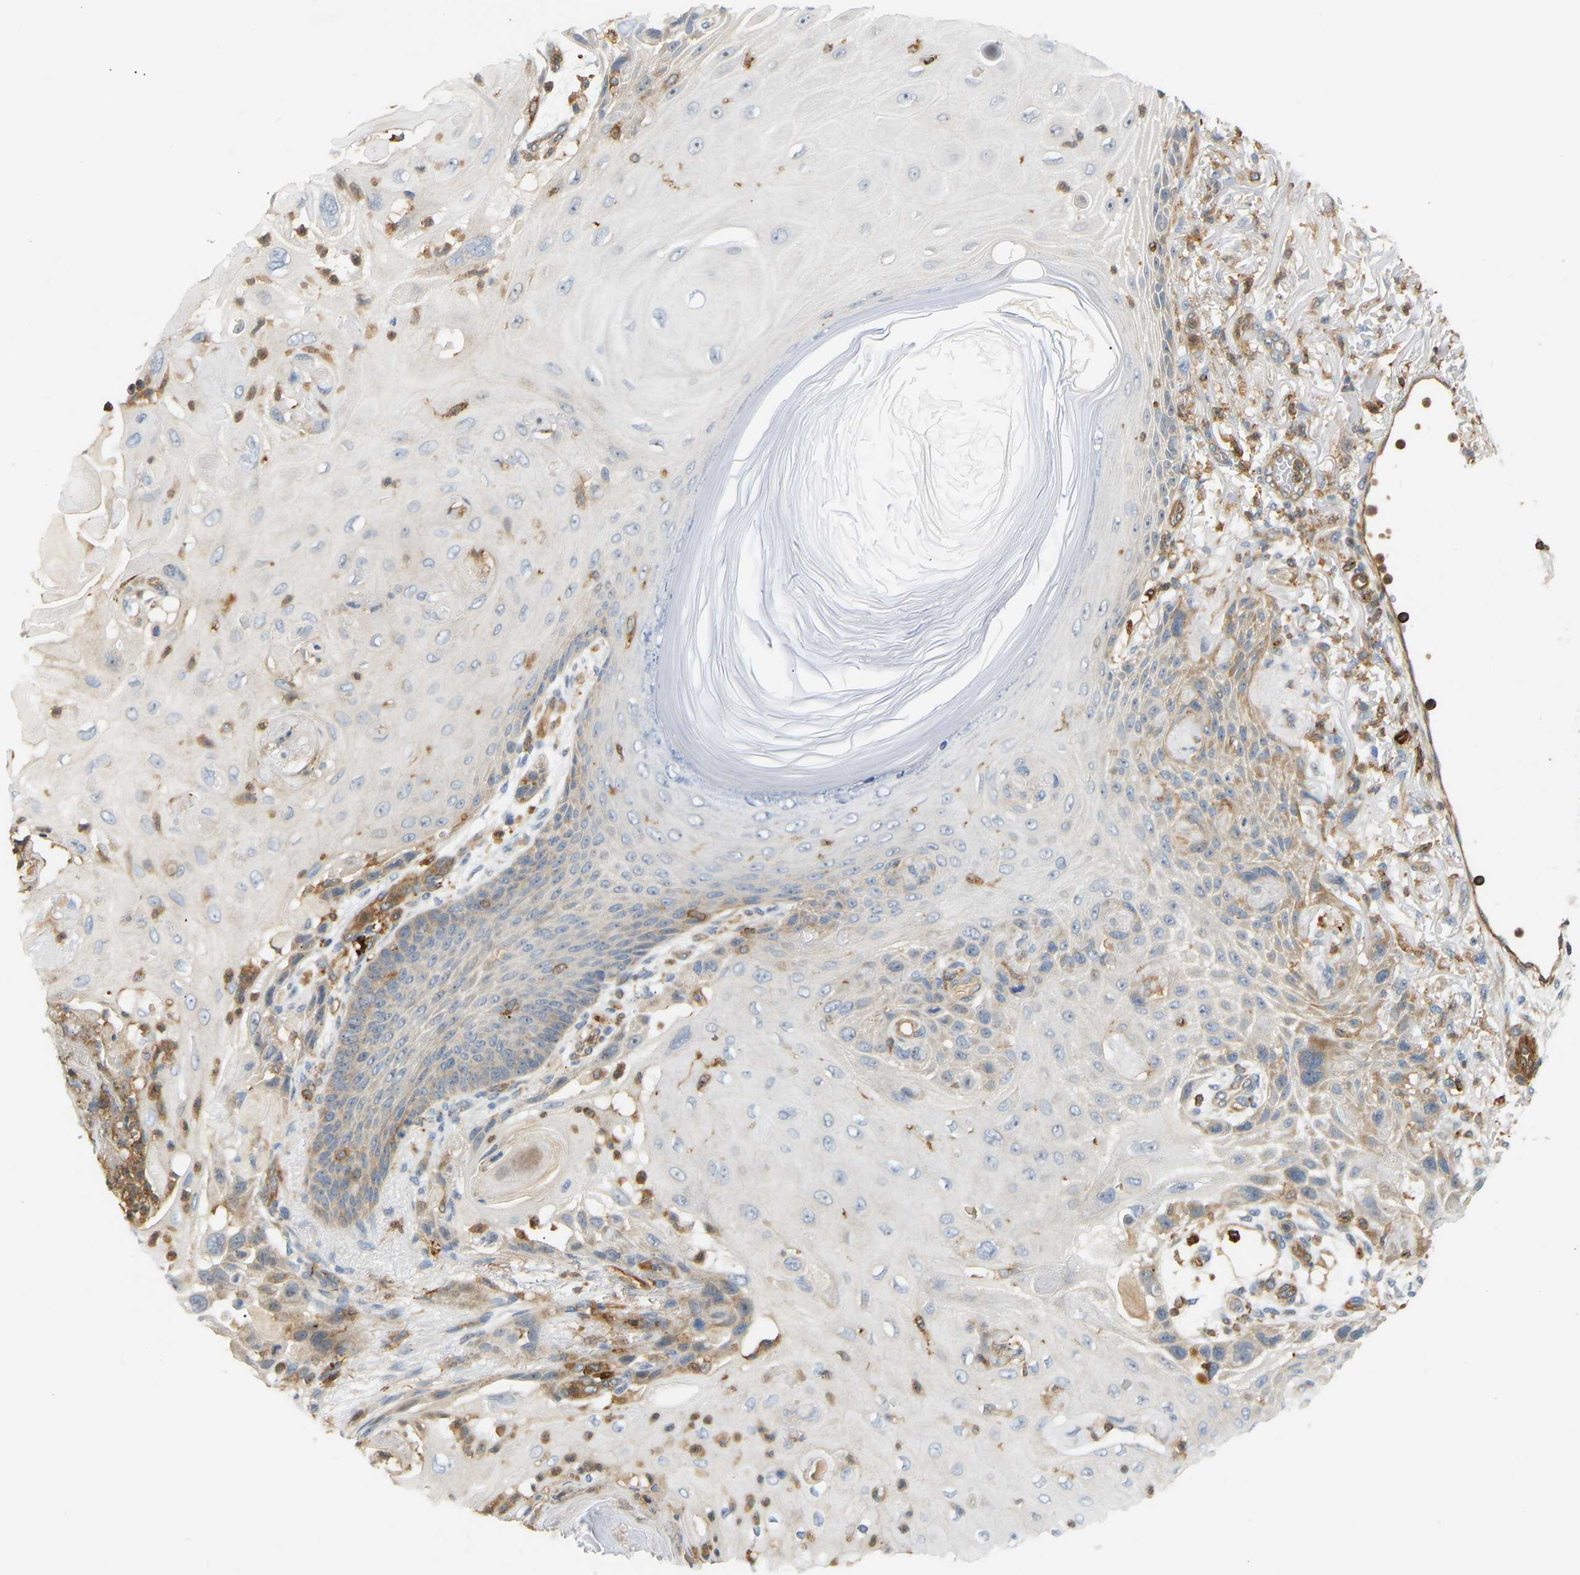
{"staining": {"intensity": "weak", "quantity": "<25%", "location": "cytoplasmic/membranous"}, "tissue": "skin cancer", "cell_type": "Tumor cells", "image_type": "cancer", "snomed": [{"axis": "morphology", "description": "Squamous cell carcinoma, NOS"}, {"axis": "topography", "description": "Skin"}], "caption": "This is an immunohistochemistry photomicrograph of skin squamous cell carcinoma. There is no expression in tumor cells.", "gene": "PLCG2", "patient": {"sex": "female", "age": 77}}